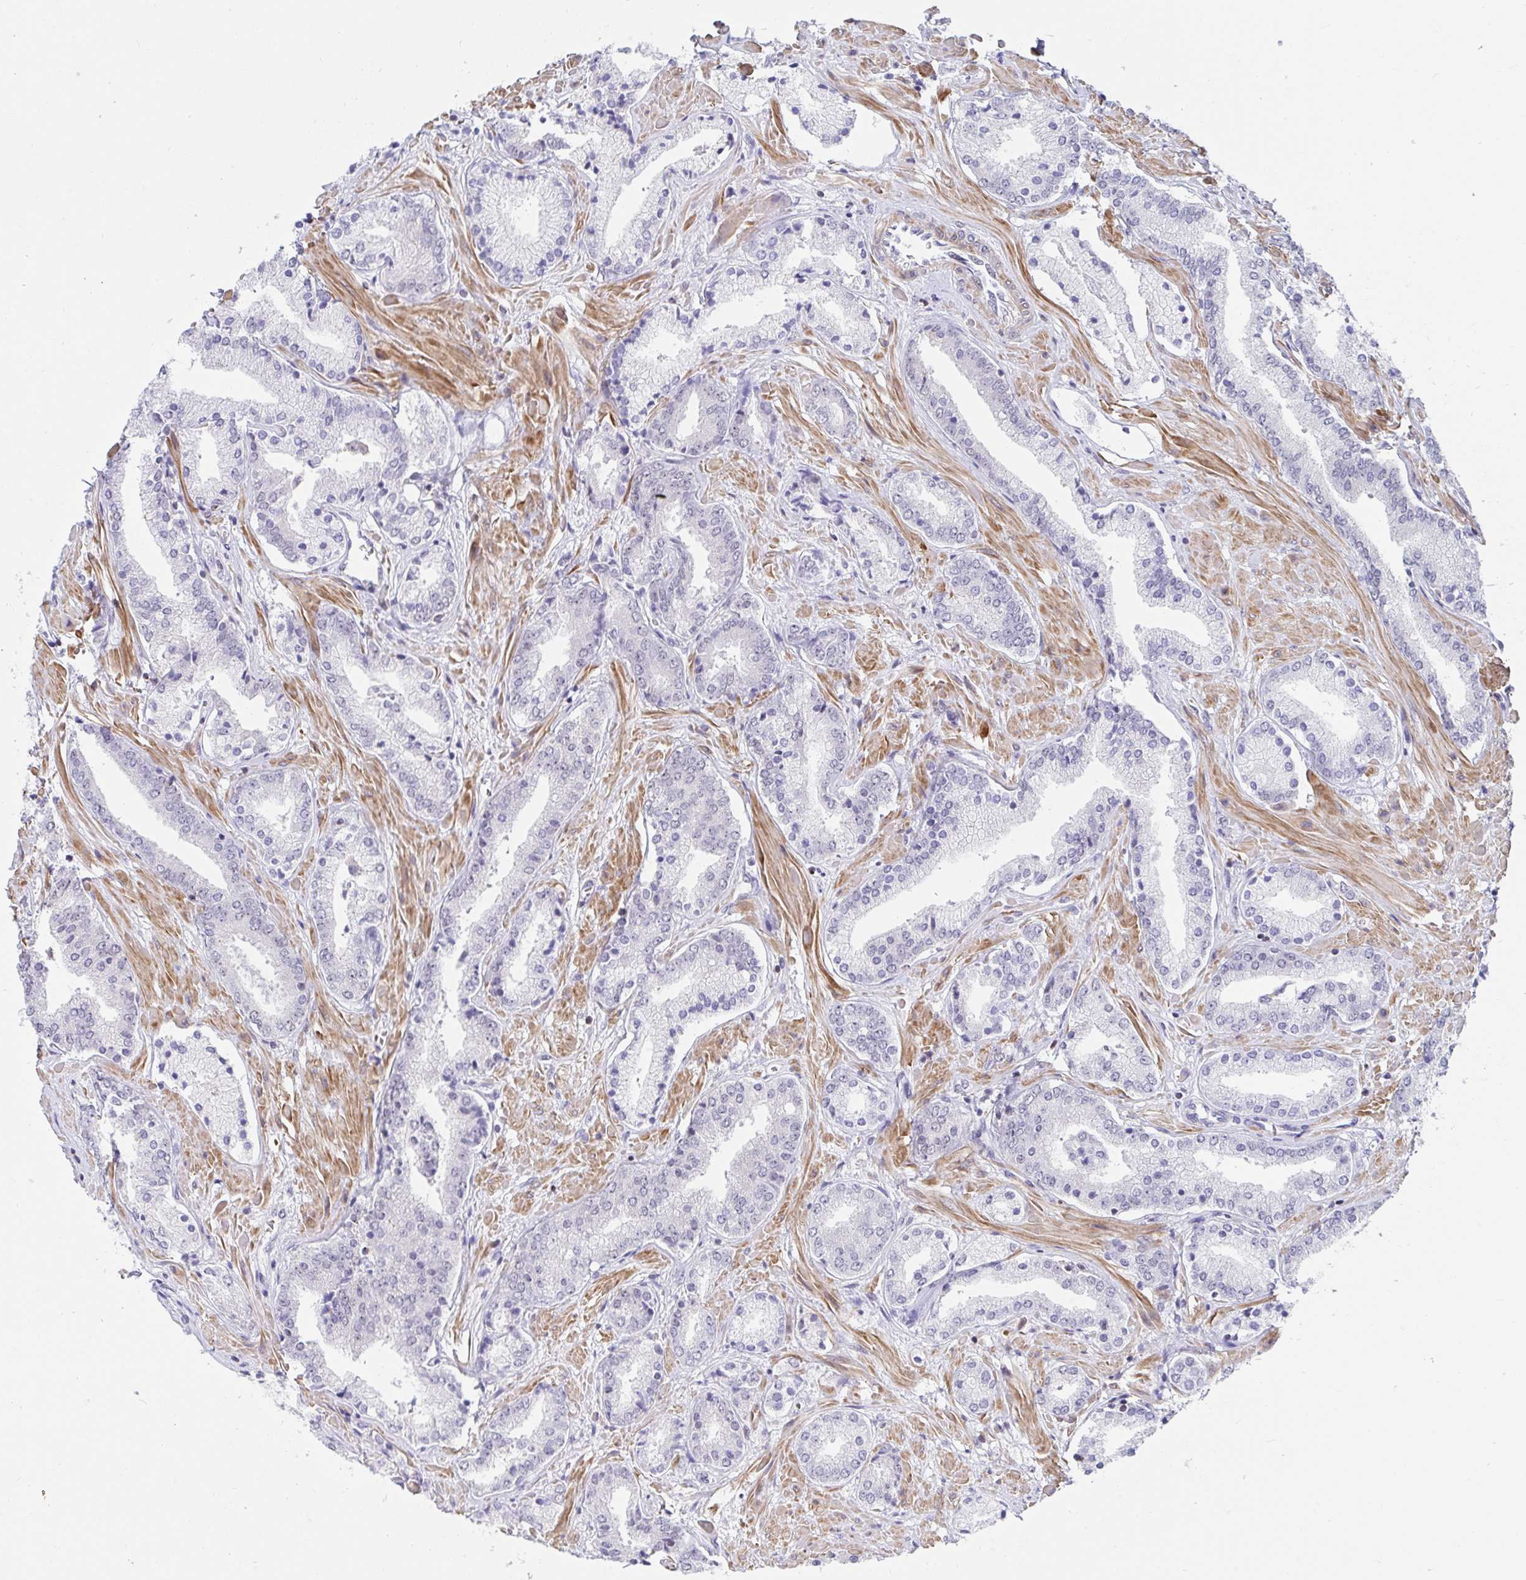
{"staining": {"intensity": "negative", "quantity": "none", "location": "none"}, "tissue": "prostate cancer", "cell_type": "Tumor cells", "image_type": "cancer", "snomed": [{"axis": "morphology", "description": "Adenocarcinoma, High grade"}, {"axis": "topography", "description": "Prostate"}], "caption": "This image is of prostate cancer stained with immunohistochemistry (IHC) to label a protein in brown with the nuclei are counter-stained blue. There is no positivity in tumor cells.", "gene": "WDR72", "patient": {"sex": "male", "age": 56}}